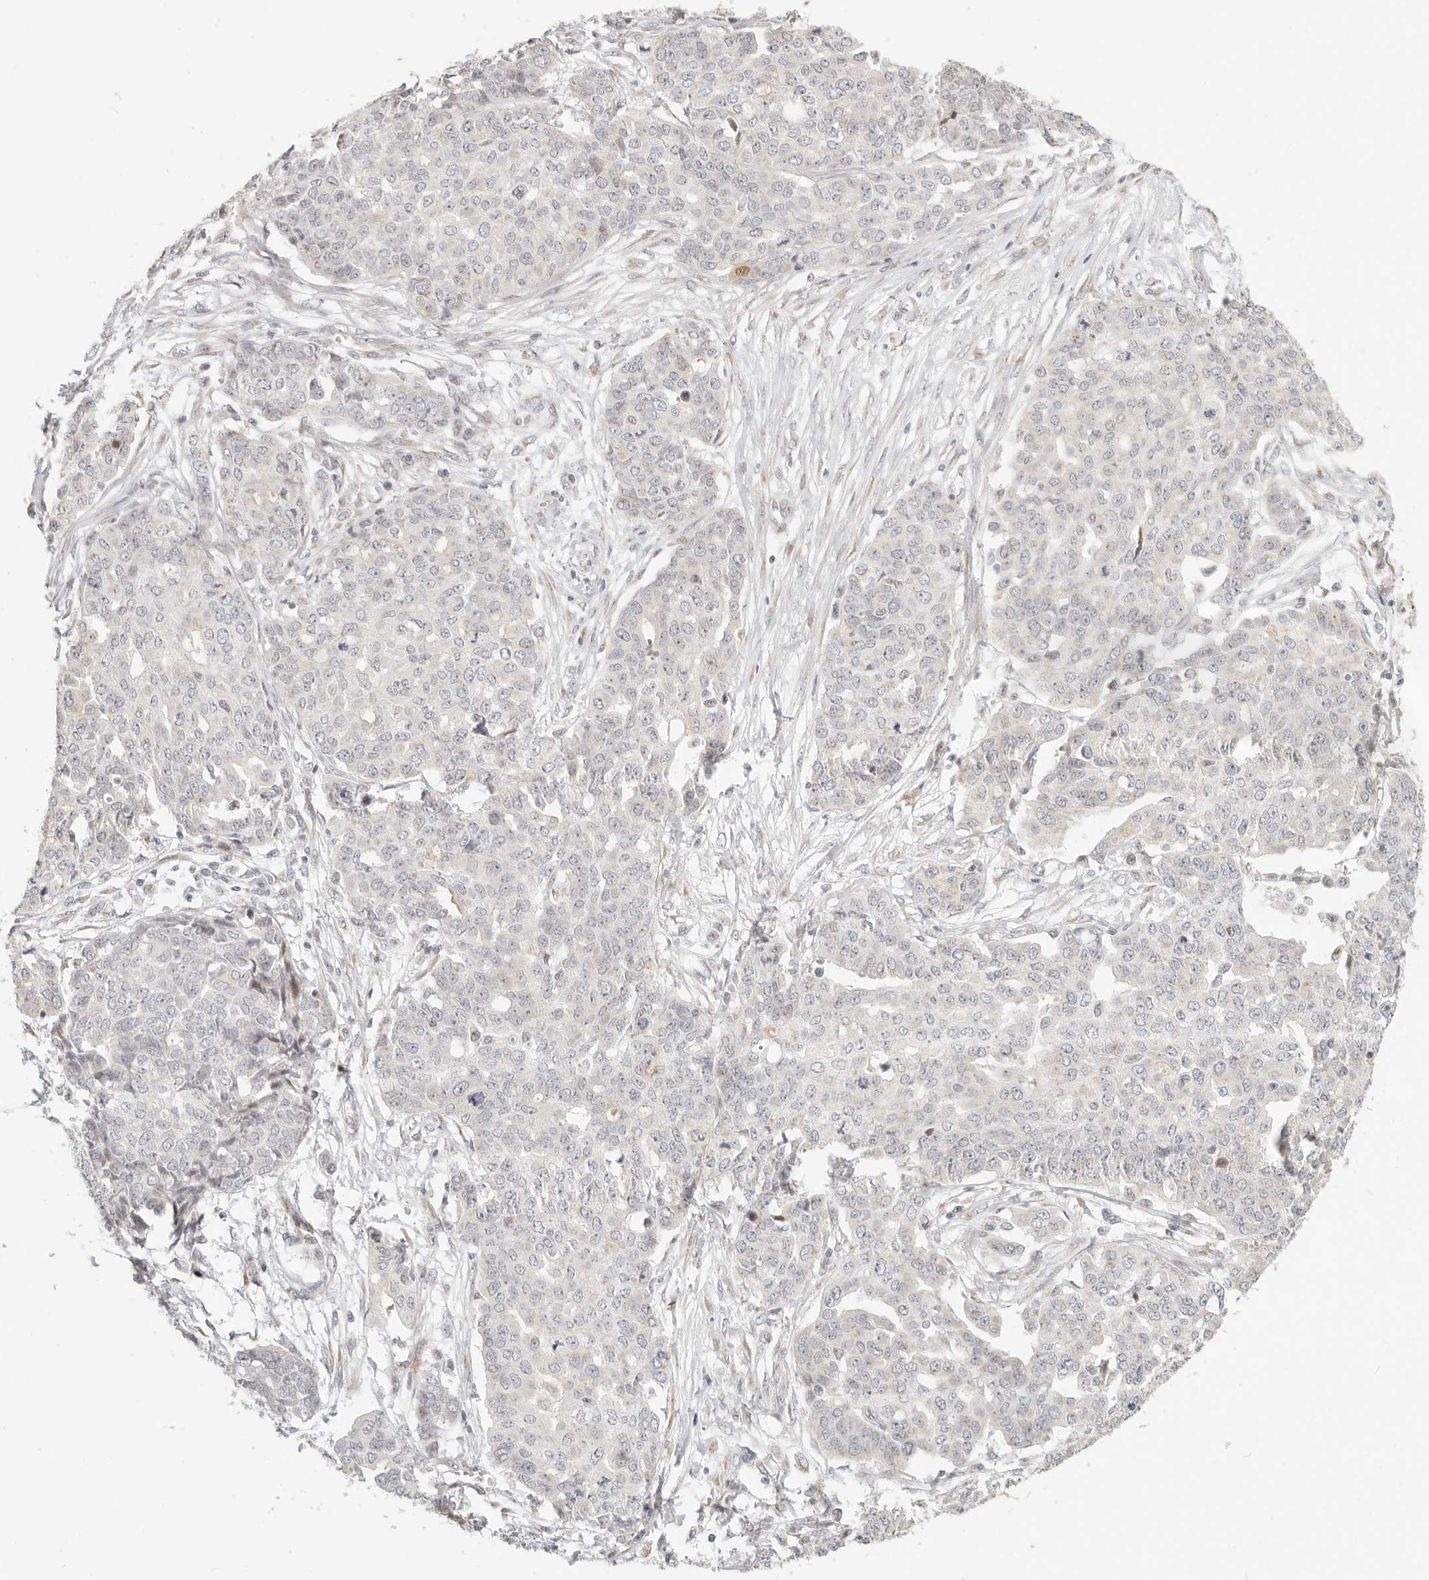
{"staining": {"intensity": "negative", "quantity": "none", "location": "none"}, "tissue": "ovarian cancer", "cell_type": "Tumor cells", "image_type": "cancer", "snomed": [{"axis": "morphology", "description": "Cystadenocarcinoma, serous, NOS"}, {"axis": "topography", "description": "Soft tissue"}, {"axis": "topography", "description": "Ovary"}], "caption": "Photomicrograph shows no significant protein positivity in tumor cells of ovarian serous cystadenocarcinoma. (DAB (3,3'-diaminobenzidine) immunohistochemistry visualized using brightfield microscopy, high magnification).", "gene": "FAM20B", "patient": {"sex": "female", "age": 57}}